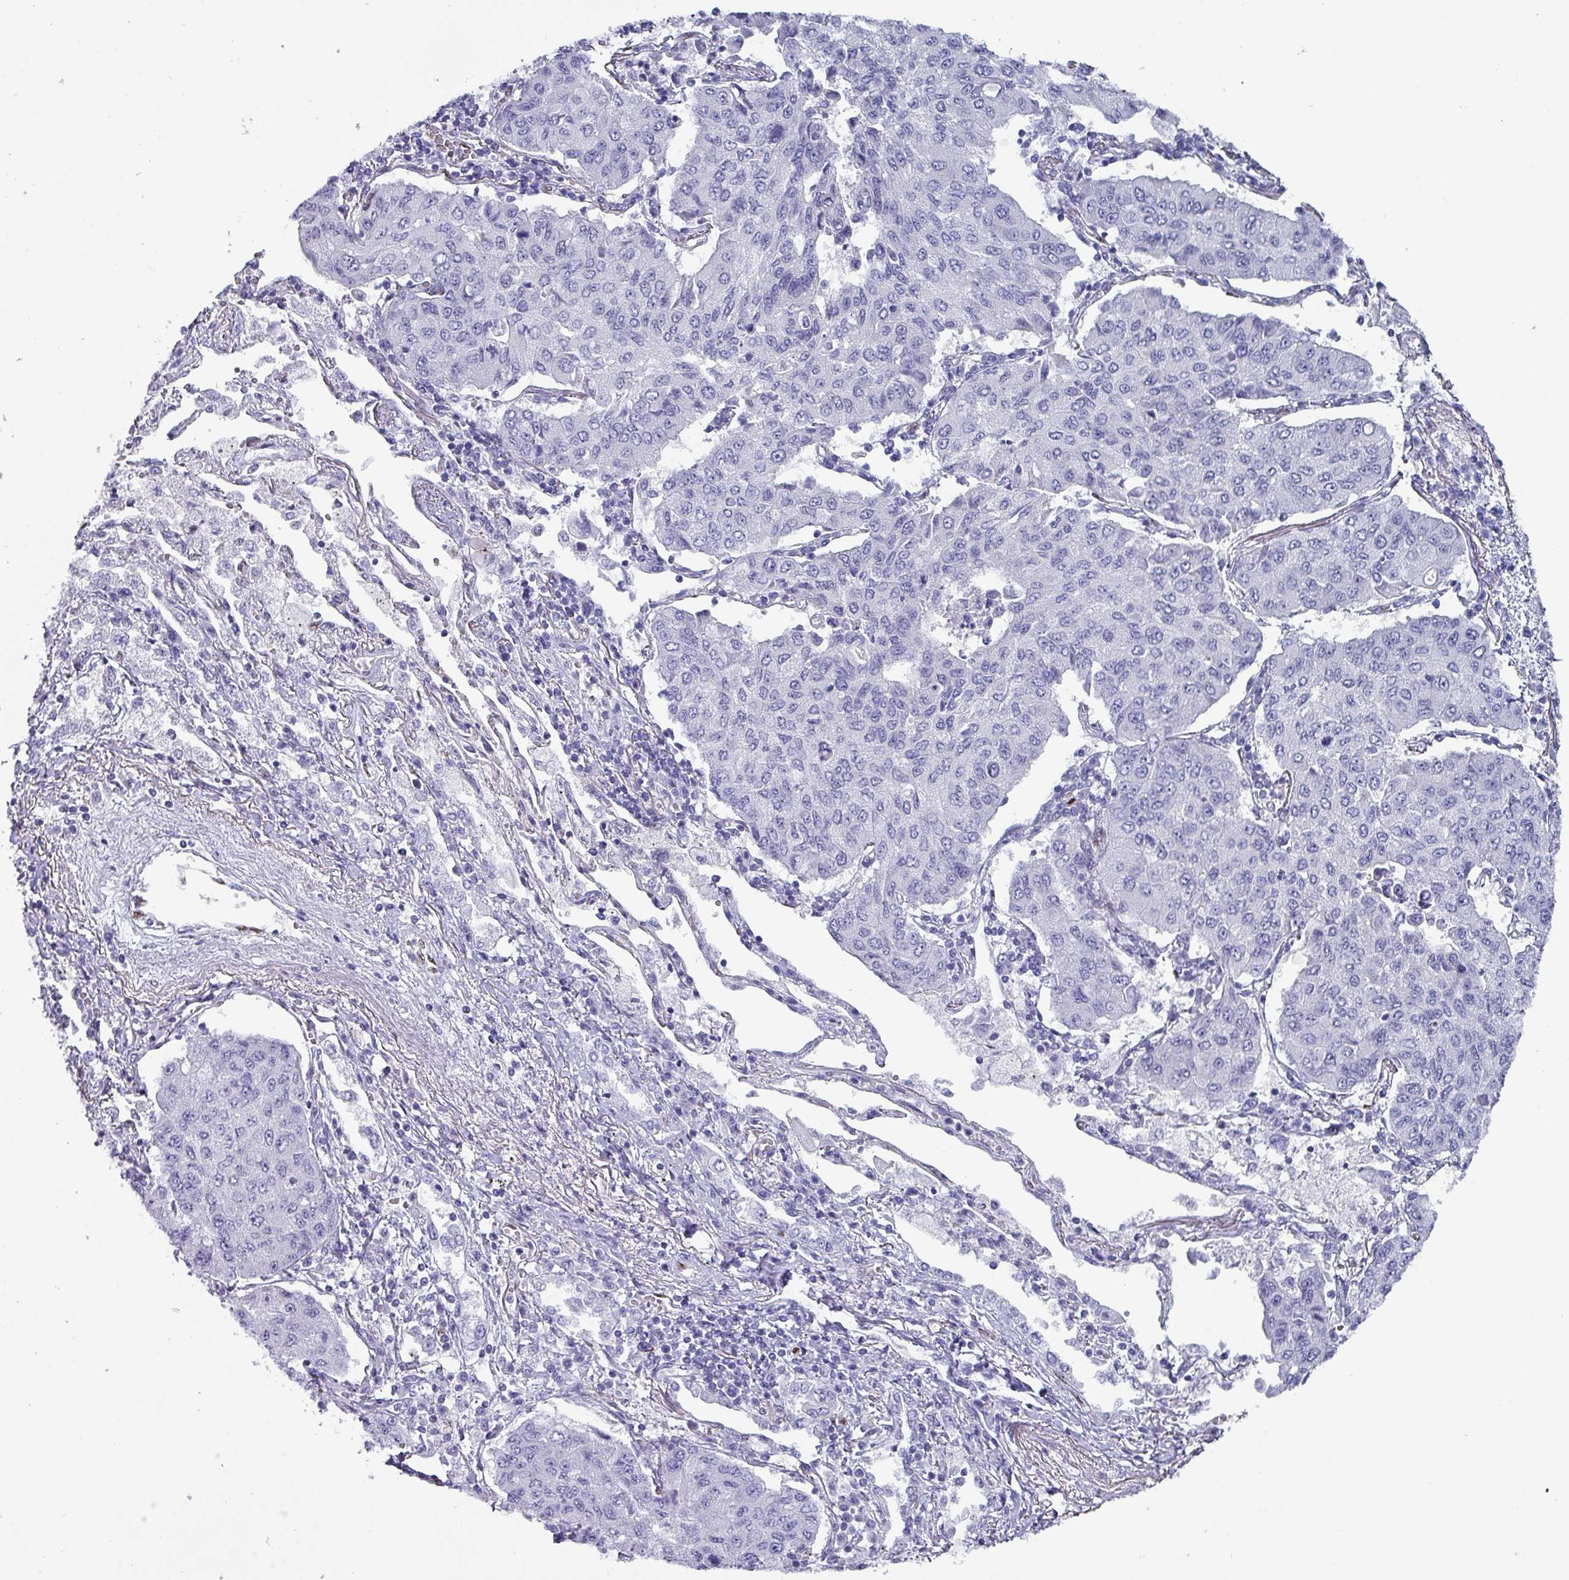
{"staining": {"intensity": "negative", "quantity": "none", "location": "none"}, "tissue": "lung cancer", "cell_type": "Tumor cells", "image_type": "cancer", "snomed": [{"axis": "morphology", "description": "Squamous cell carcinoma, NOS"}, {"axis": "topography", "description": "Lung"}], "caption": "Tumor cells show no significant positivity in lung cancer.", "gene": "ZNF816-ZNF321P", "patient": {"sex": "male", "age": 74}}